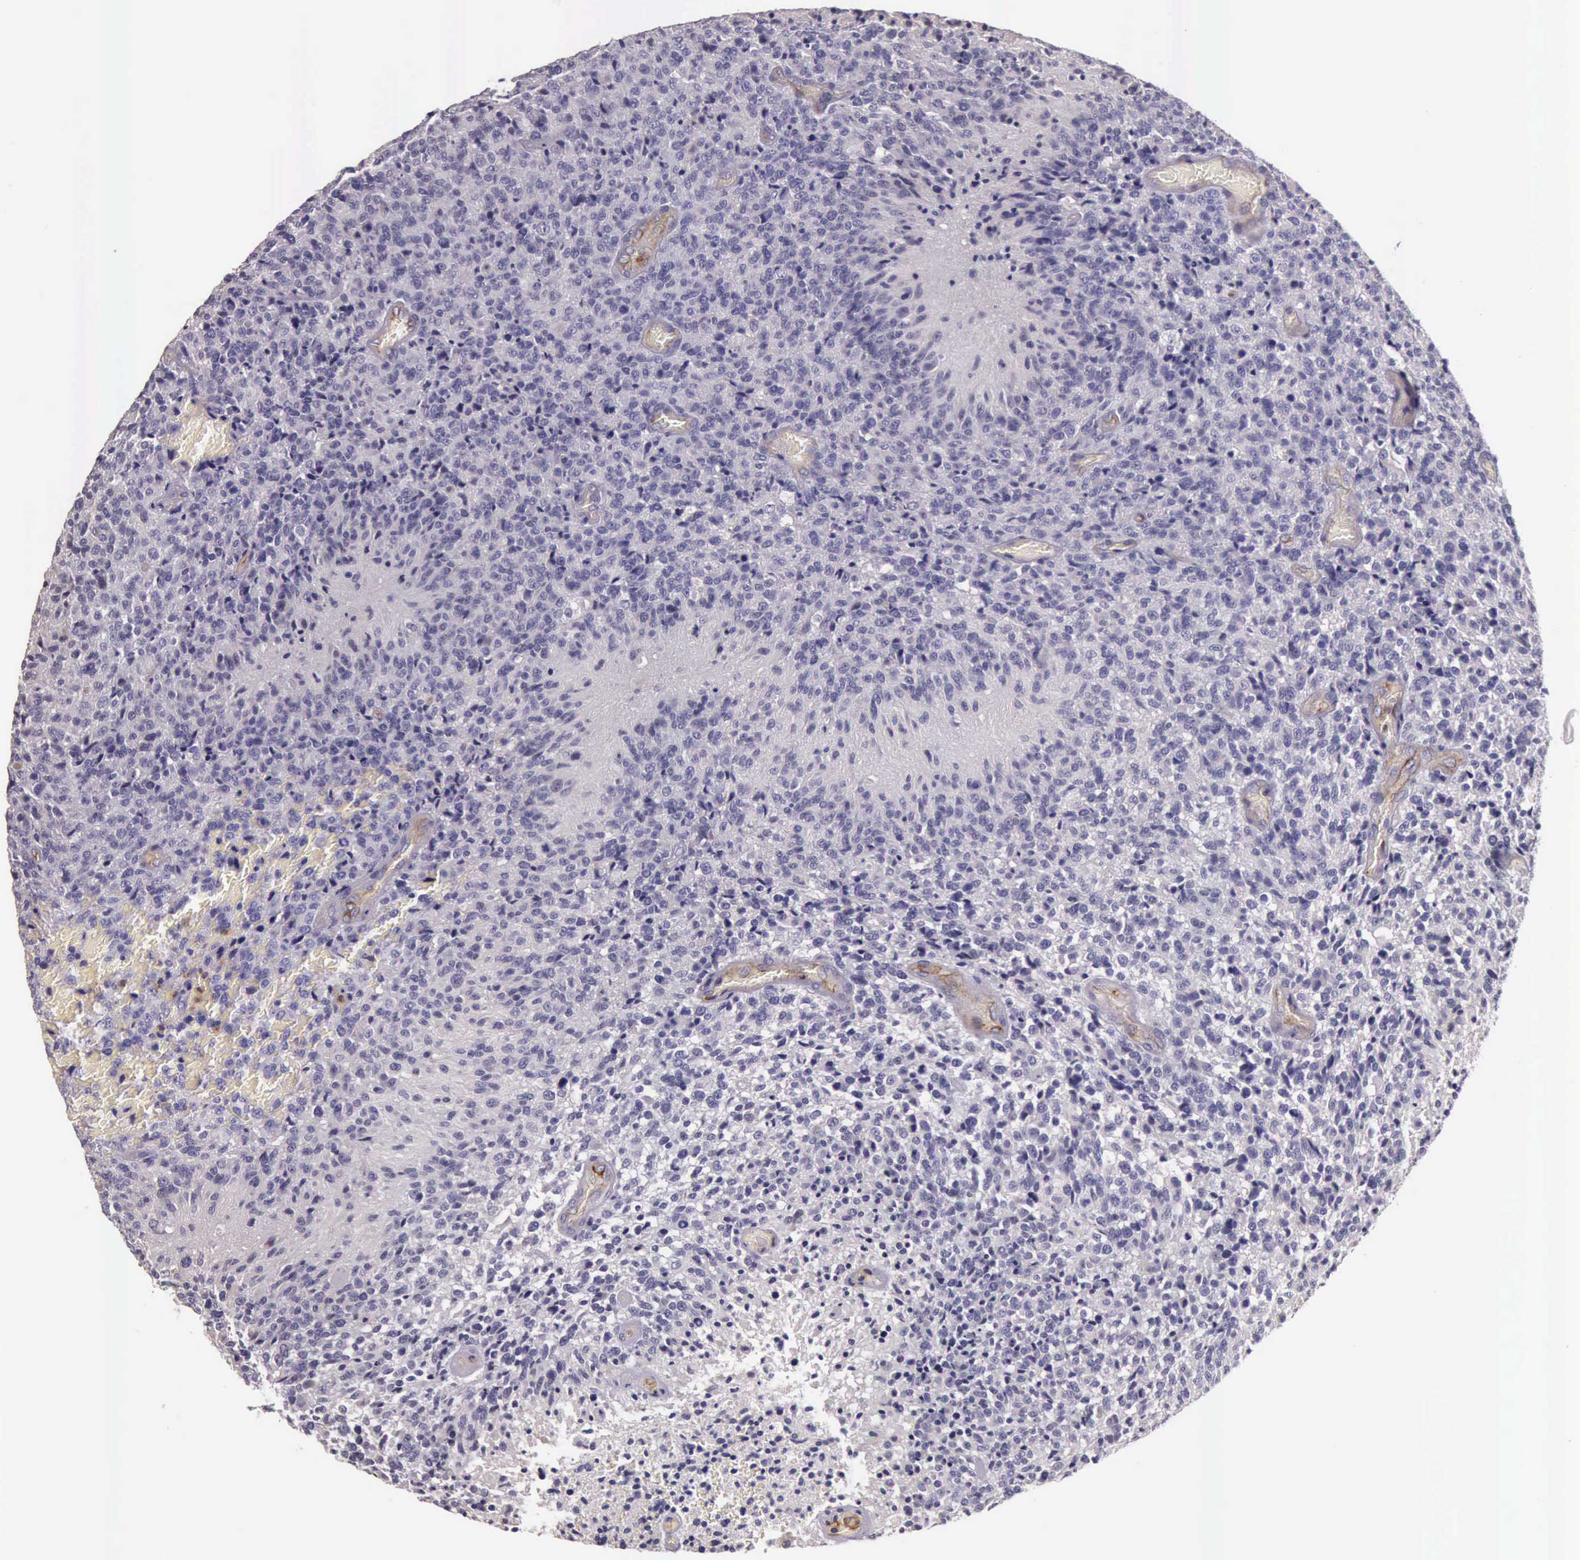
{"staining": {"intensity": "negative", "quantity": "none", "location": "none"}, "tissue": "glioma", "cell_type": "Tumor cells", "image_type": "cancer", "snomed": [{"axis": "morphology", "description": "Glioma, malignant, High grade"}, {"axis": "topography", "description": "Brain"}], "caption": "High power microscopy photomicrograph of an immunohistochemistry micrograph of malignant high-grade glioma, revealing no significant expression in tumor cells.", "gene": "TCEANC", "patient": {"sex": "male", "age": 36}}